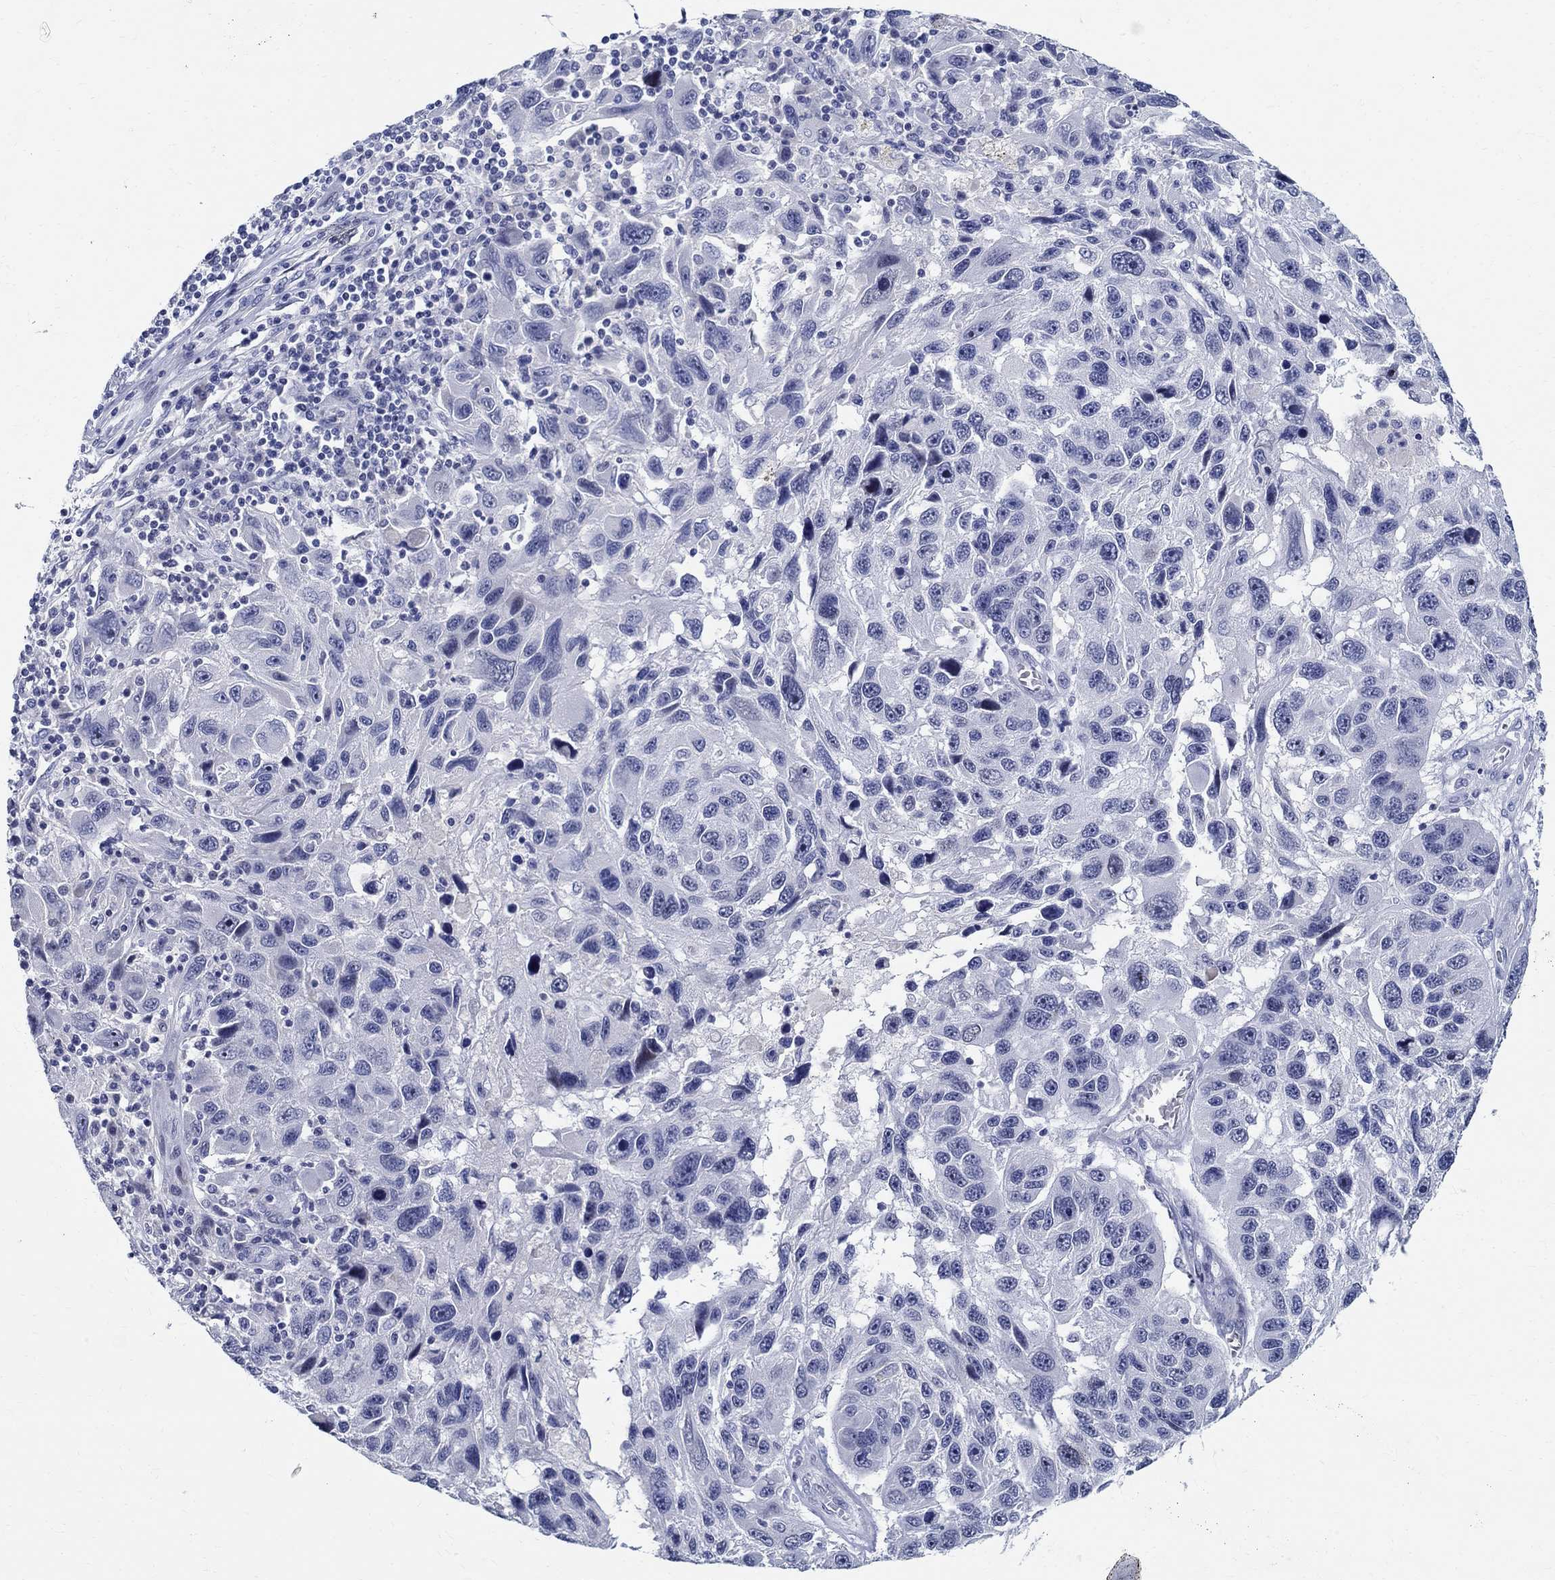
{"staining": {"intensity": "negative", "quantity": "none", "location": "none"}, "tissue": "melanoma", "cell_type": "Tumor cells", "image_type": "cancer", "snomed": [{"axis": "morphology", "description": "Malignant melanoma, NOS"}, {"axis": "topography", "description": "Skin"}], "caption": "Immunohistochemical staining of malignant melanoma displays no significant positivity in tumor cells. Brightfield microscopy of immunohistochemistry (IHC) stained with DAB (3,3'-diaminobenzidine) (brown) and hematoxylin (blue), captured at high magnification.", "gene": "CETN1", "patient": {"sex": "male", "age": 53}}